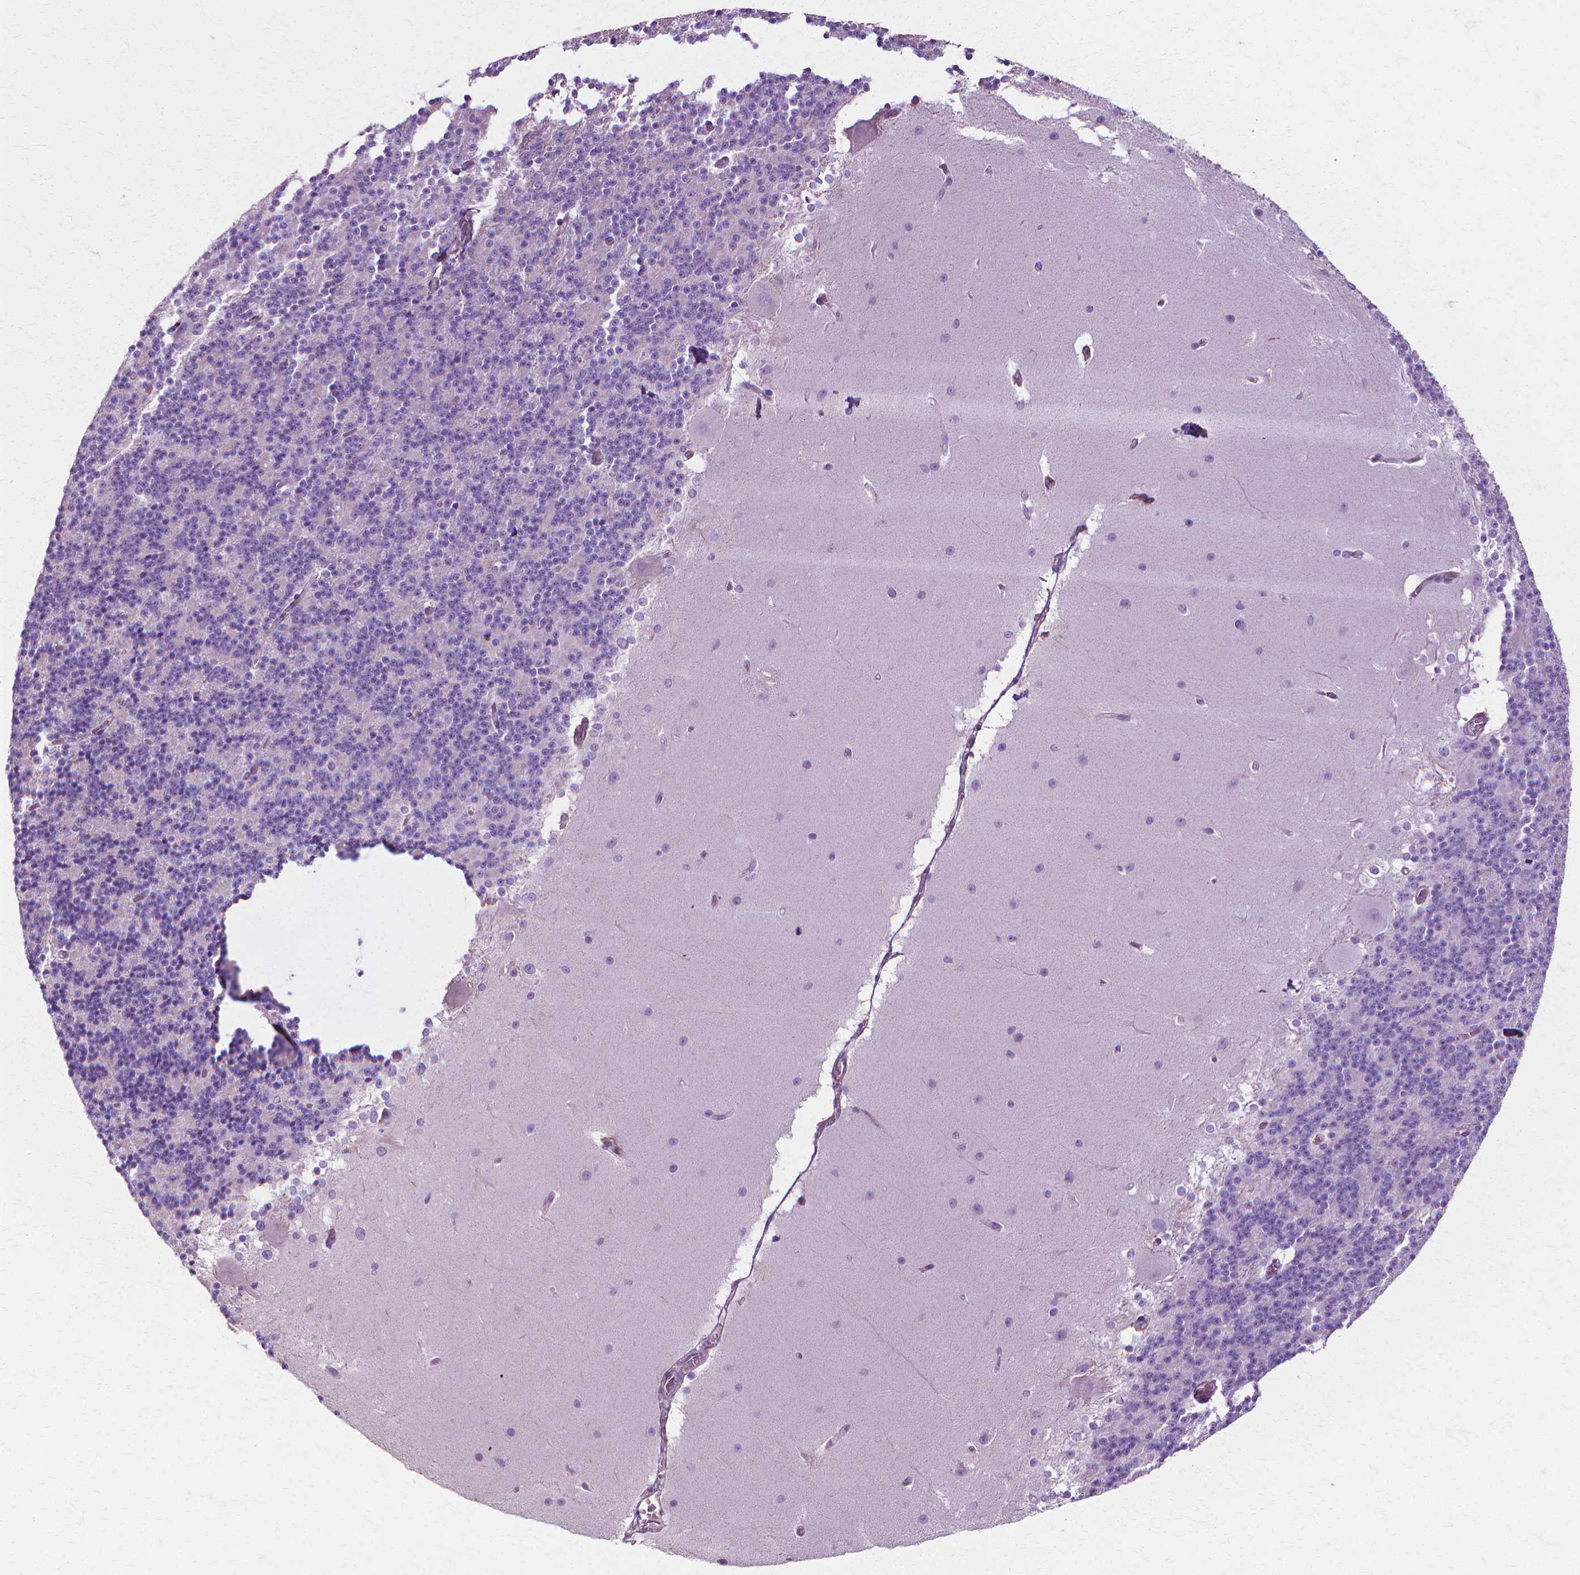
{"staining": {"intensity": "negative", "quantity": "none", "location": "none"}, "tissue": "cerebellum", "cell_type": "Cells in granular layer", "image_type": "normal", "snomed": [{"axis": "morphology", "description": "Normal tissue, NOS"}, {"axis": "topography", "description": "Cerebellum"}], "caption": "Cerebellum stained for a protein using IHC shows no expression cells in granular layer.", "gene": "CFAP157", "patient": {"sex": "female", "age": 19}}